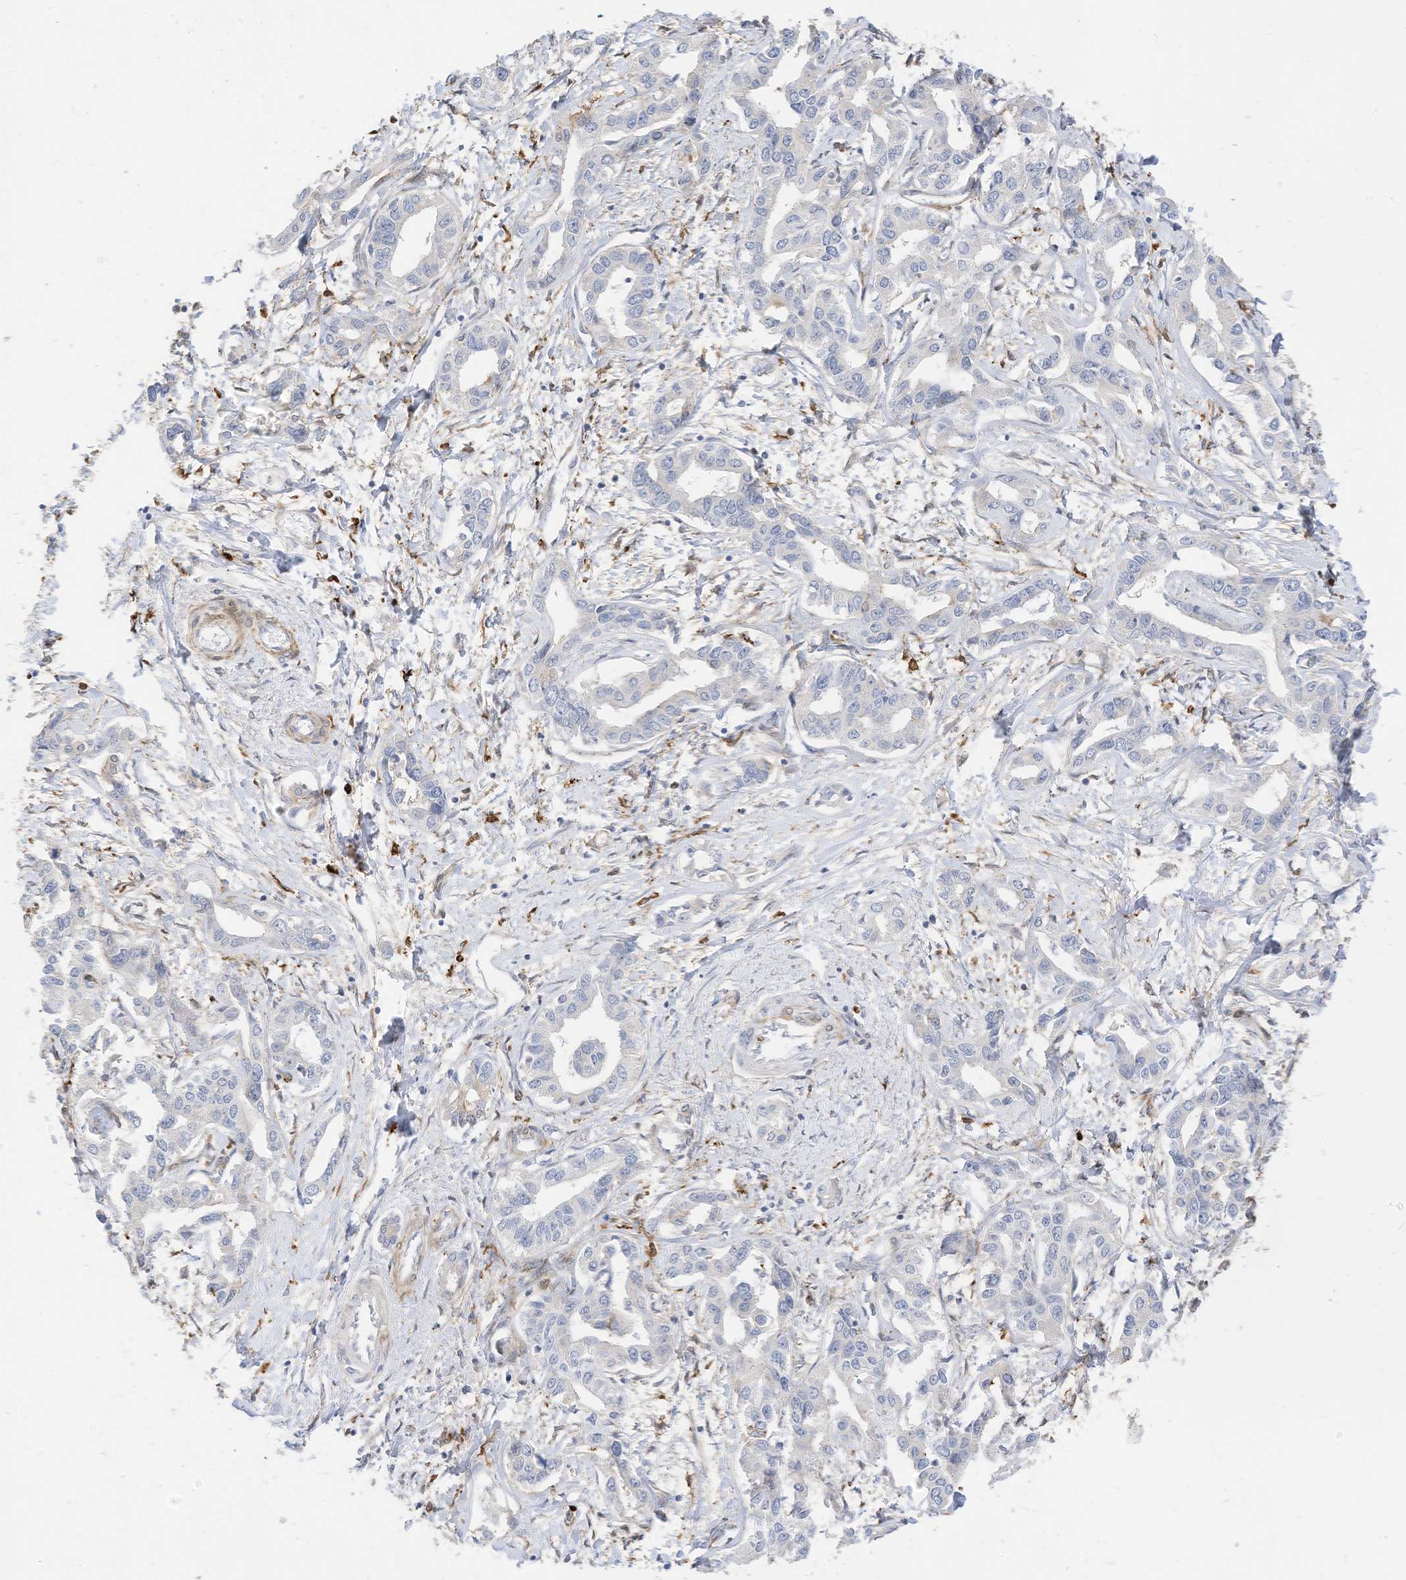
{"staining": {"intensity": "negative", "quantity": "none", "location": "none"}, "tissue": "liver cancer", "cell_type": "Tumor cells", "image_type": "cancer", "snomed": [{"axis": "morphology", "description": "Cholangiocarcinoma"}, {"axis": "topography", "description": "Liver"}], "caption": "Immunohistochemistry photomicrograph of human liver cholangiocarcinoma stained for a protein (brown), which exhibits no expression in tumor cells. Brightfield microscopy of immunohistochemistry (IHC) stained with DAB (3,3'-diaminobenzidine) (brown) and hematoxylin (blue), captured at high magnification.", "gene": "ATP13A1", "patient": {"sex": "male", "age": 59}}